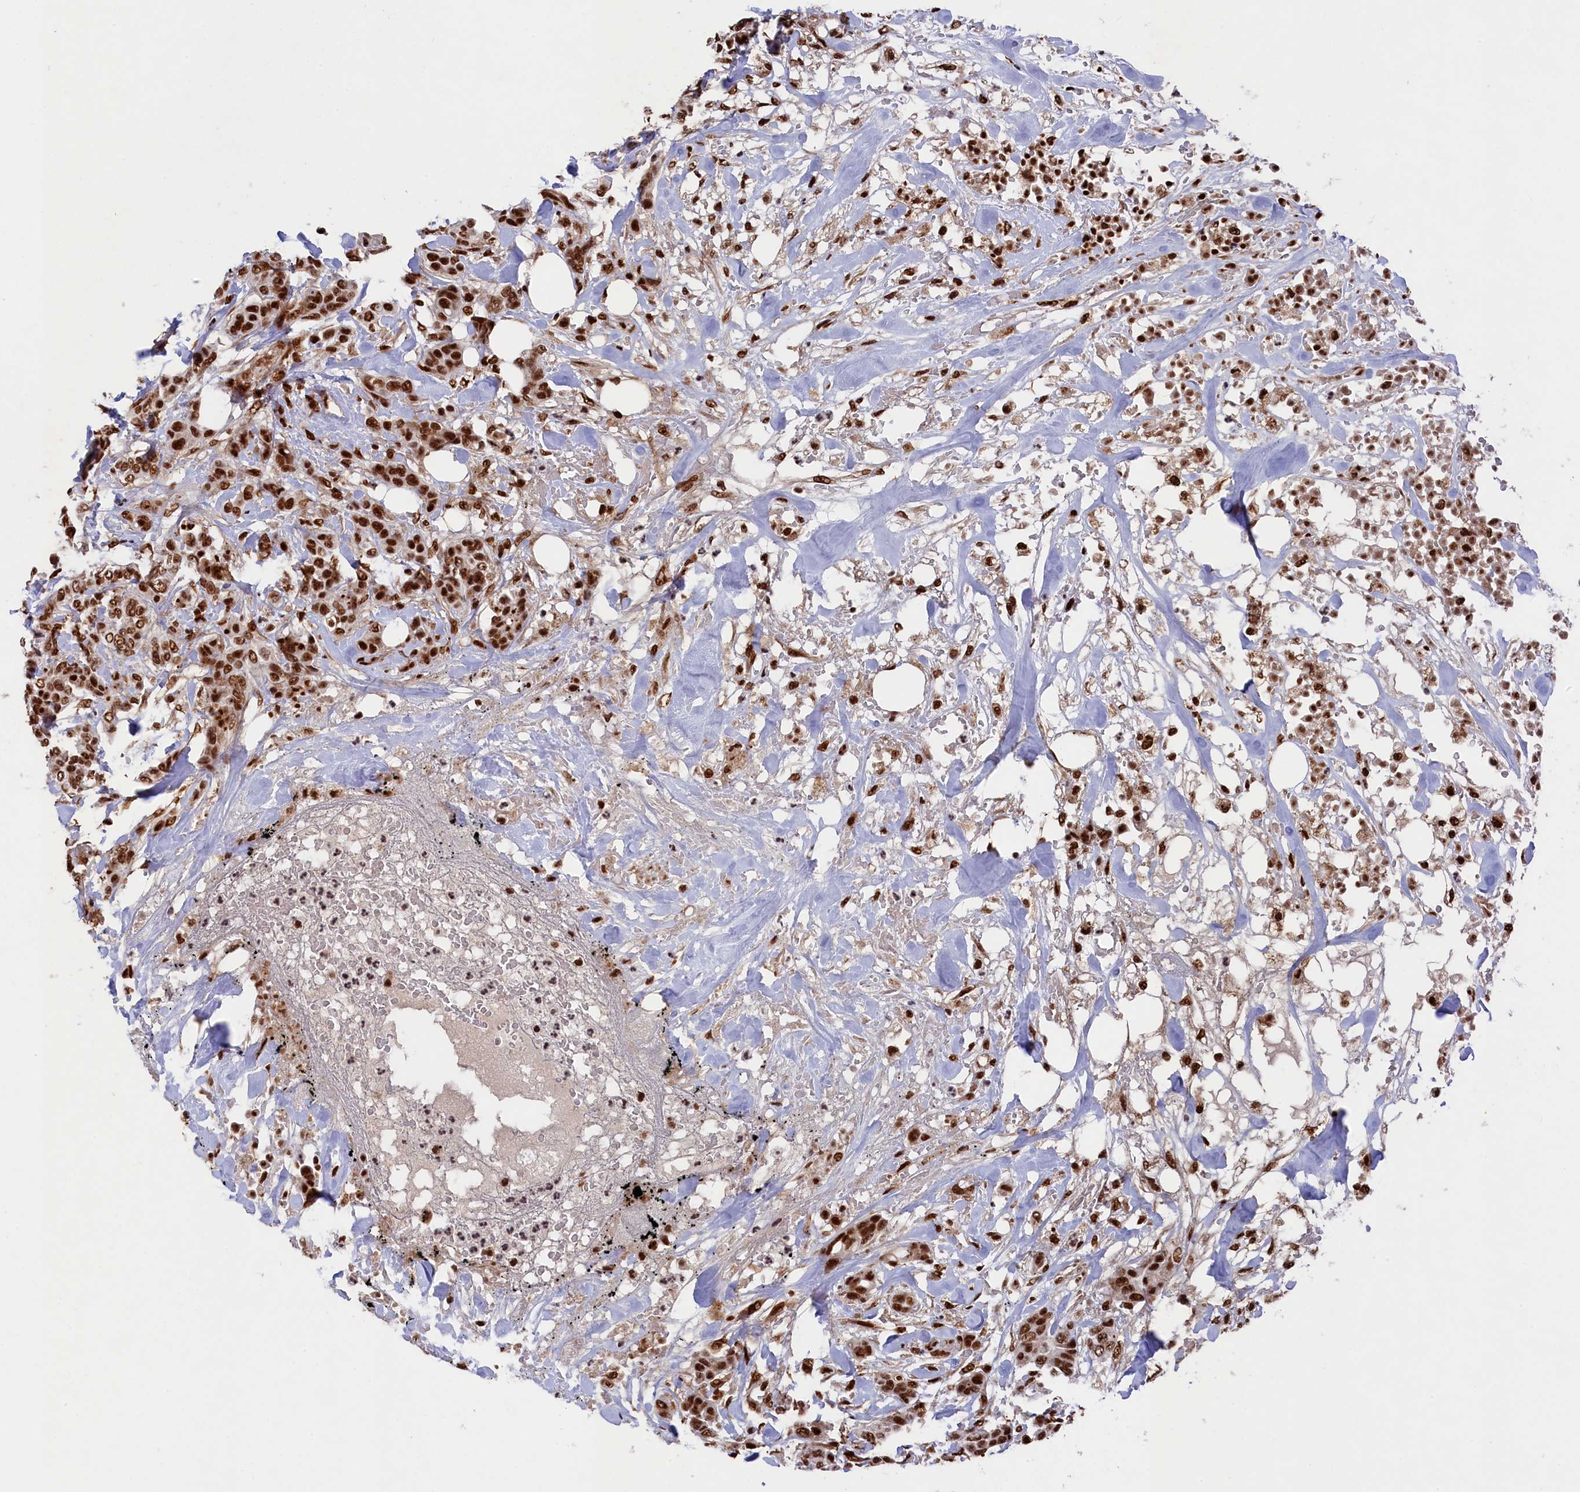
{"staining": {"intensity": "strong", "quantity": ">75%", "location": "nuclear"}, "tissue": "breast cancer", "cell_type": "Tumor cells", "image_type": "cancer", "snomed": [{"axis": "morphology", "description": "Lobular carcinoma"}, {"axis": "topography", "description": "Breast"}], "caption": "There is high levels of strong nuclear expression in tumor cells of breast cancer (lobular carcinoma), as demonstrated by immunohistochemical staining (brown color).", "gene": "PRPF31", "patient": {"sex": "female", "age": 51}}